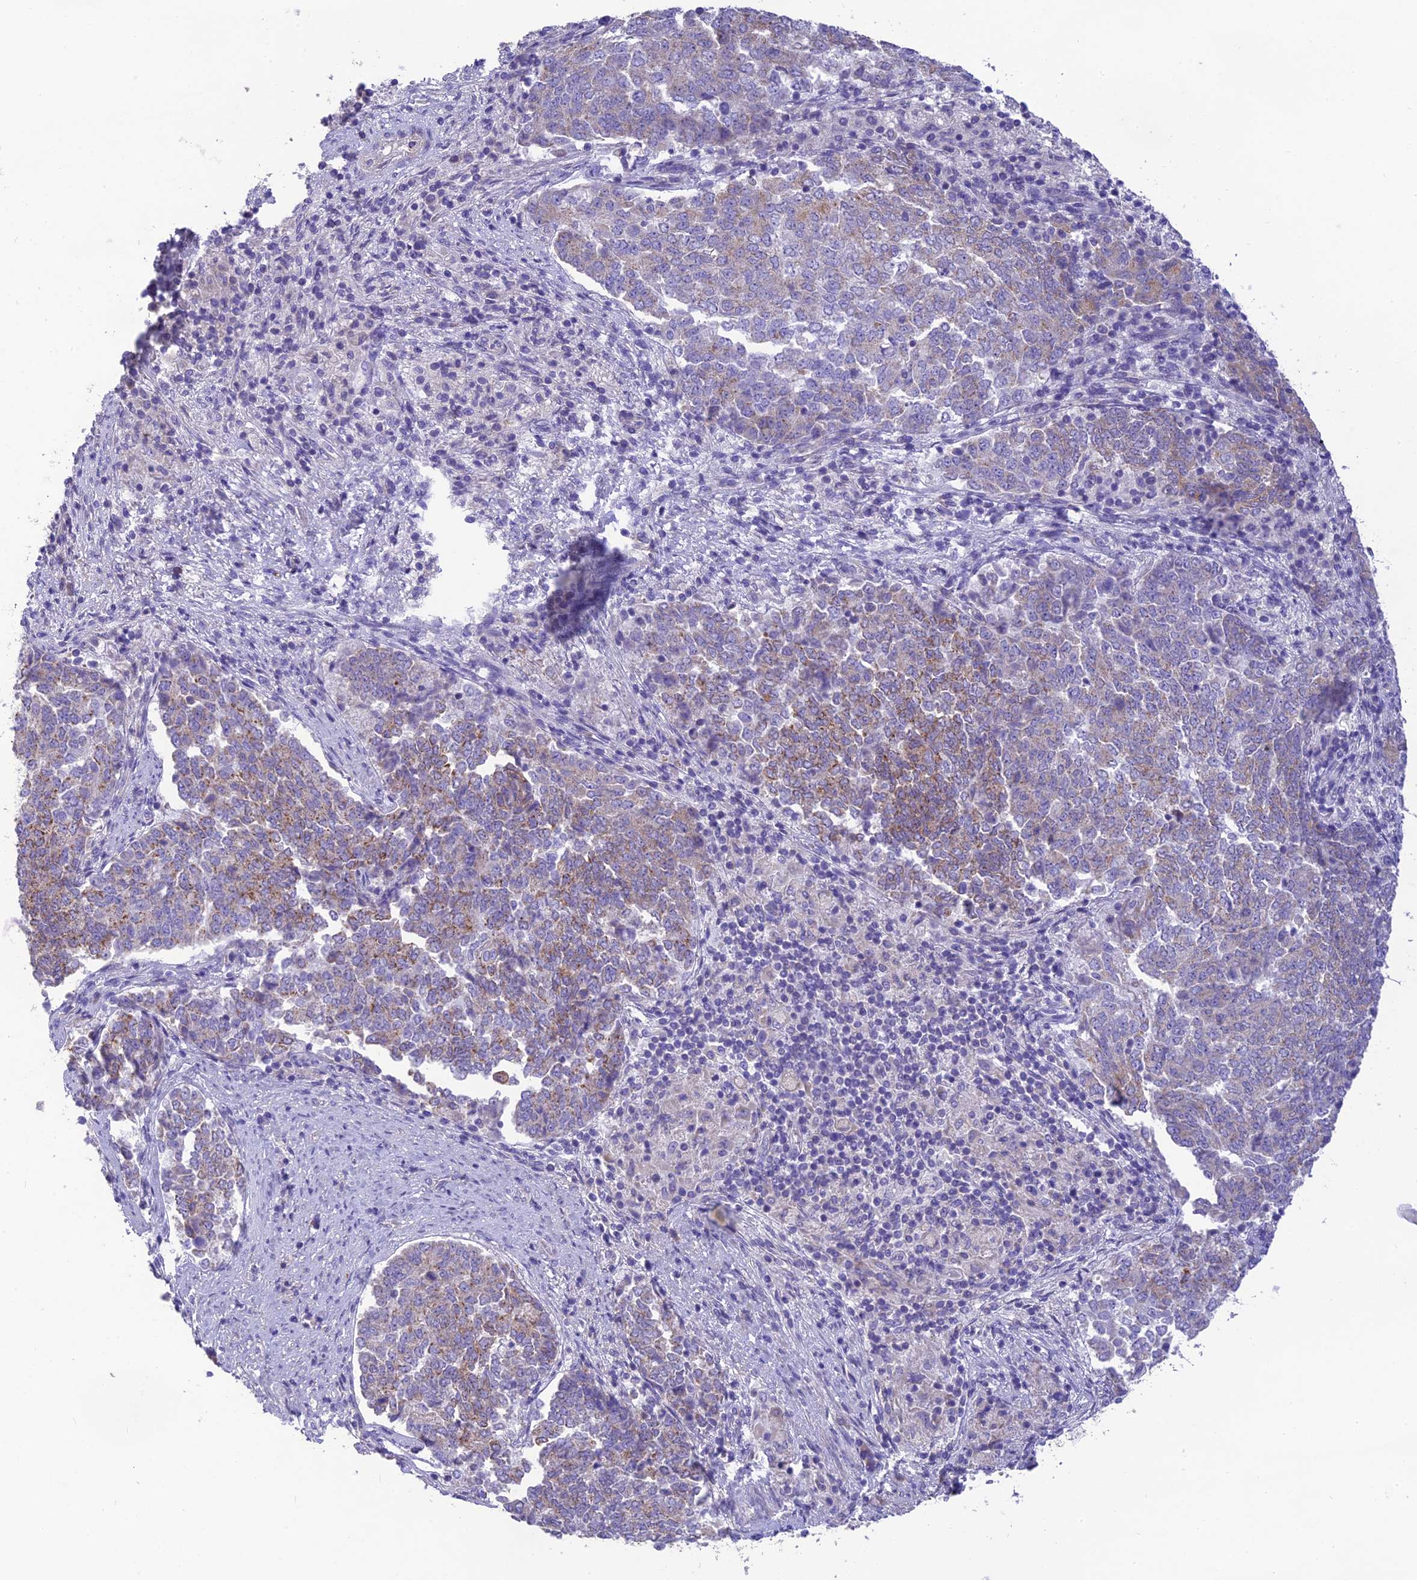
{"staining": {"intensity": "moderate", "quantity": "25%-75%", "location": "cytoplasmic/membranous"}, "tissue": "endometrial cancer", "cell_type": "Tumor cells", "image_type": "cancer", "snomed": [{"axis": "morphology", "description": "Adenocarcinoma, NOS"}, {"axis": "topography", "description": "Endometrium"}], "caption": "Immunohistochemistry (IHC) (DAB (3,3'-diaminobenzidine)) staining of human endometrial cancer (adenocarcinoma) displays moderate cytoplasmic/membranous protein positivity in approximately 25%-75% of tumor cells. (brown staining indicates protein expression, while blue staining denotes nuclei).", "gene": "HSD17B2", "patient": {"sex": "female", "age": 80}}